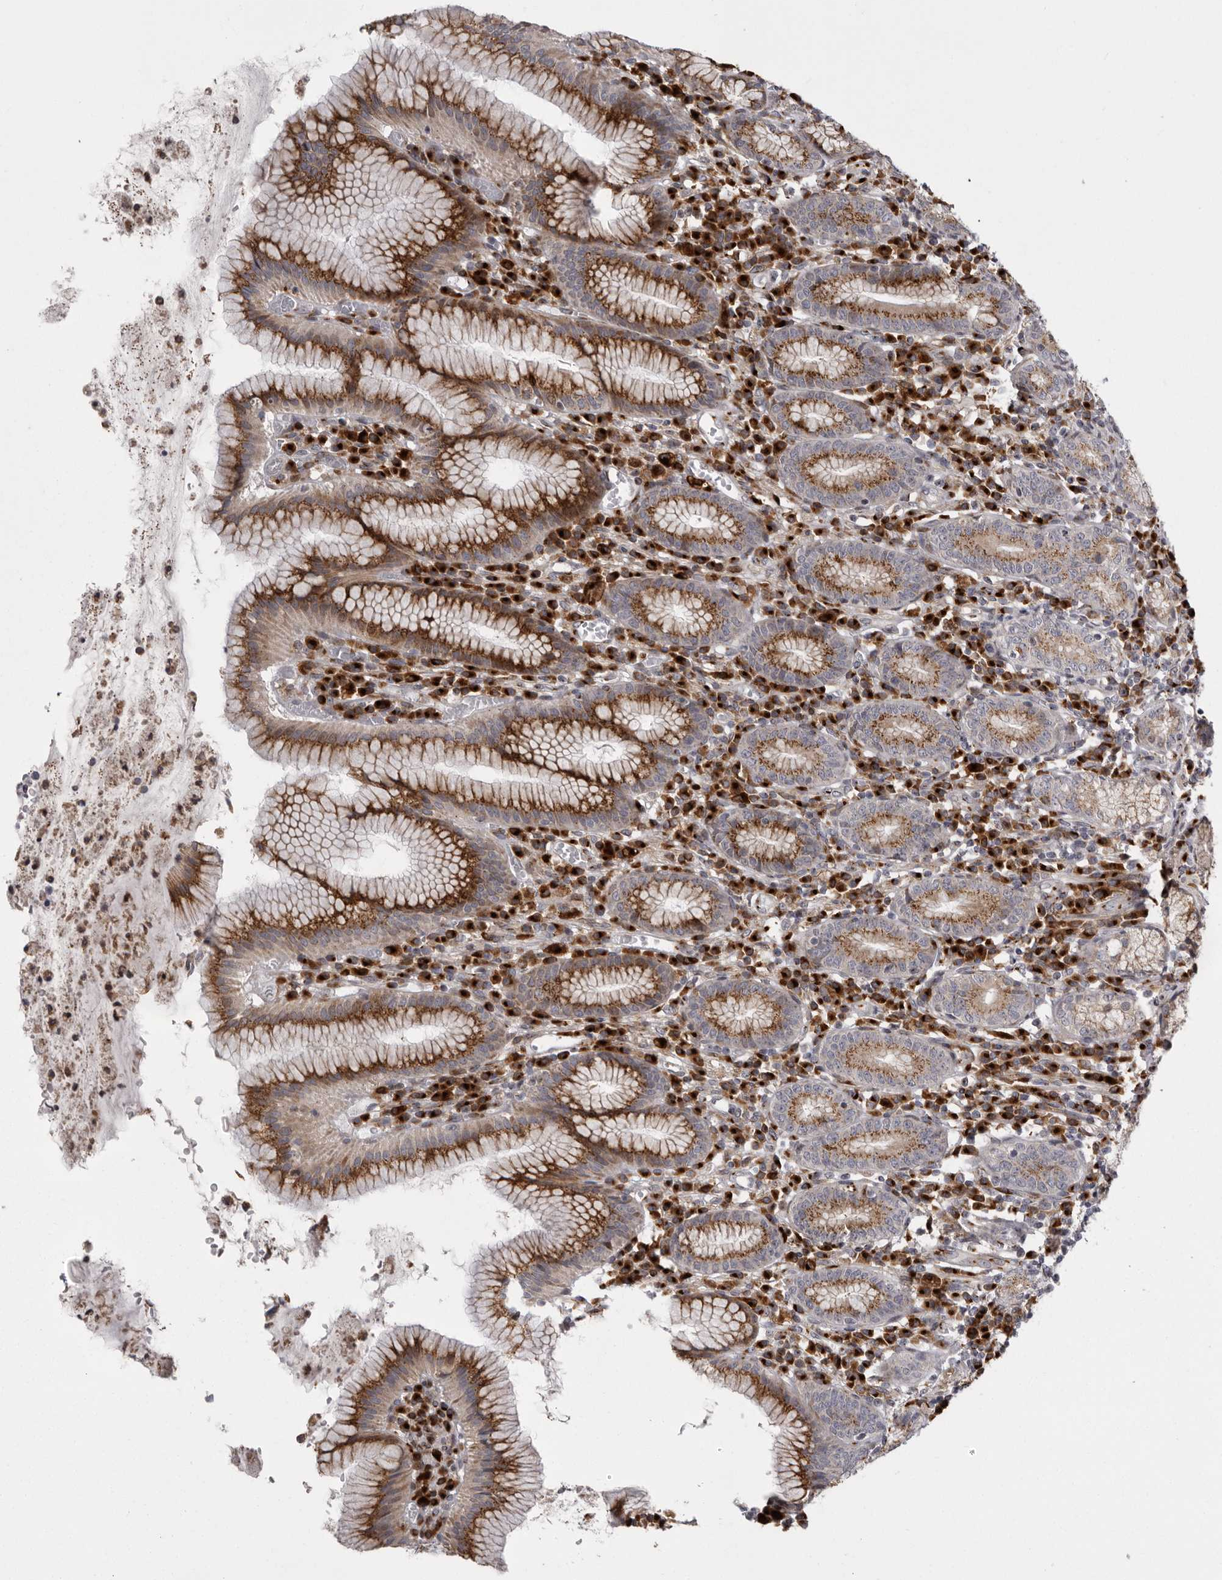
{"staining": {"intensity": "moderate", "quantity": ">75%", "location": "cytoplasmic/membranous"}, "tissue": "stomach", "cell_type": "Glandular cells", "image_type": "normal", "snomed": [{"axis": "morphology", "description": "Normal tissue, NOS"}, {"axis": "topography", "description": "Stomach"}], "caption": "IHC micrograph of unremarkable stomach: stomach stained using IHC demonstrates medium levels of moderate protein expression localized specifically in the cytoplasmic/membranous of glandular cells, appearing as a cytoplasmic/membranous brown color.", "gene": "WDR47", "patient": {"sex": "male", "age": 55}}